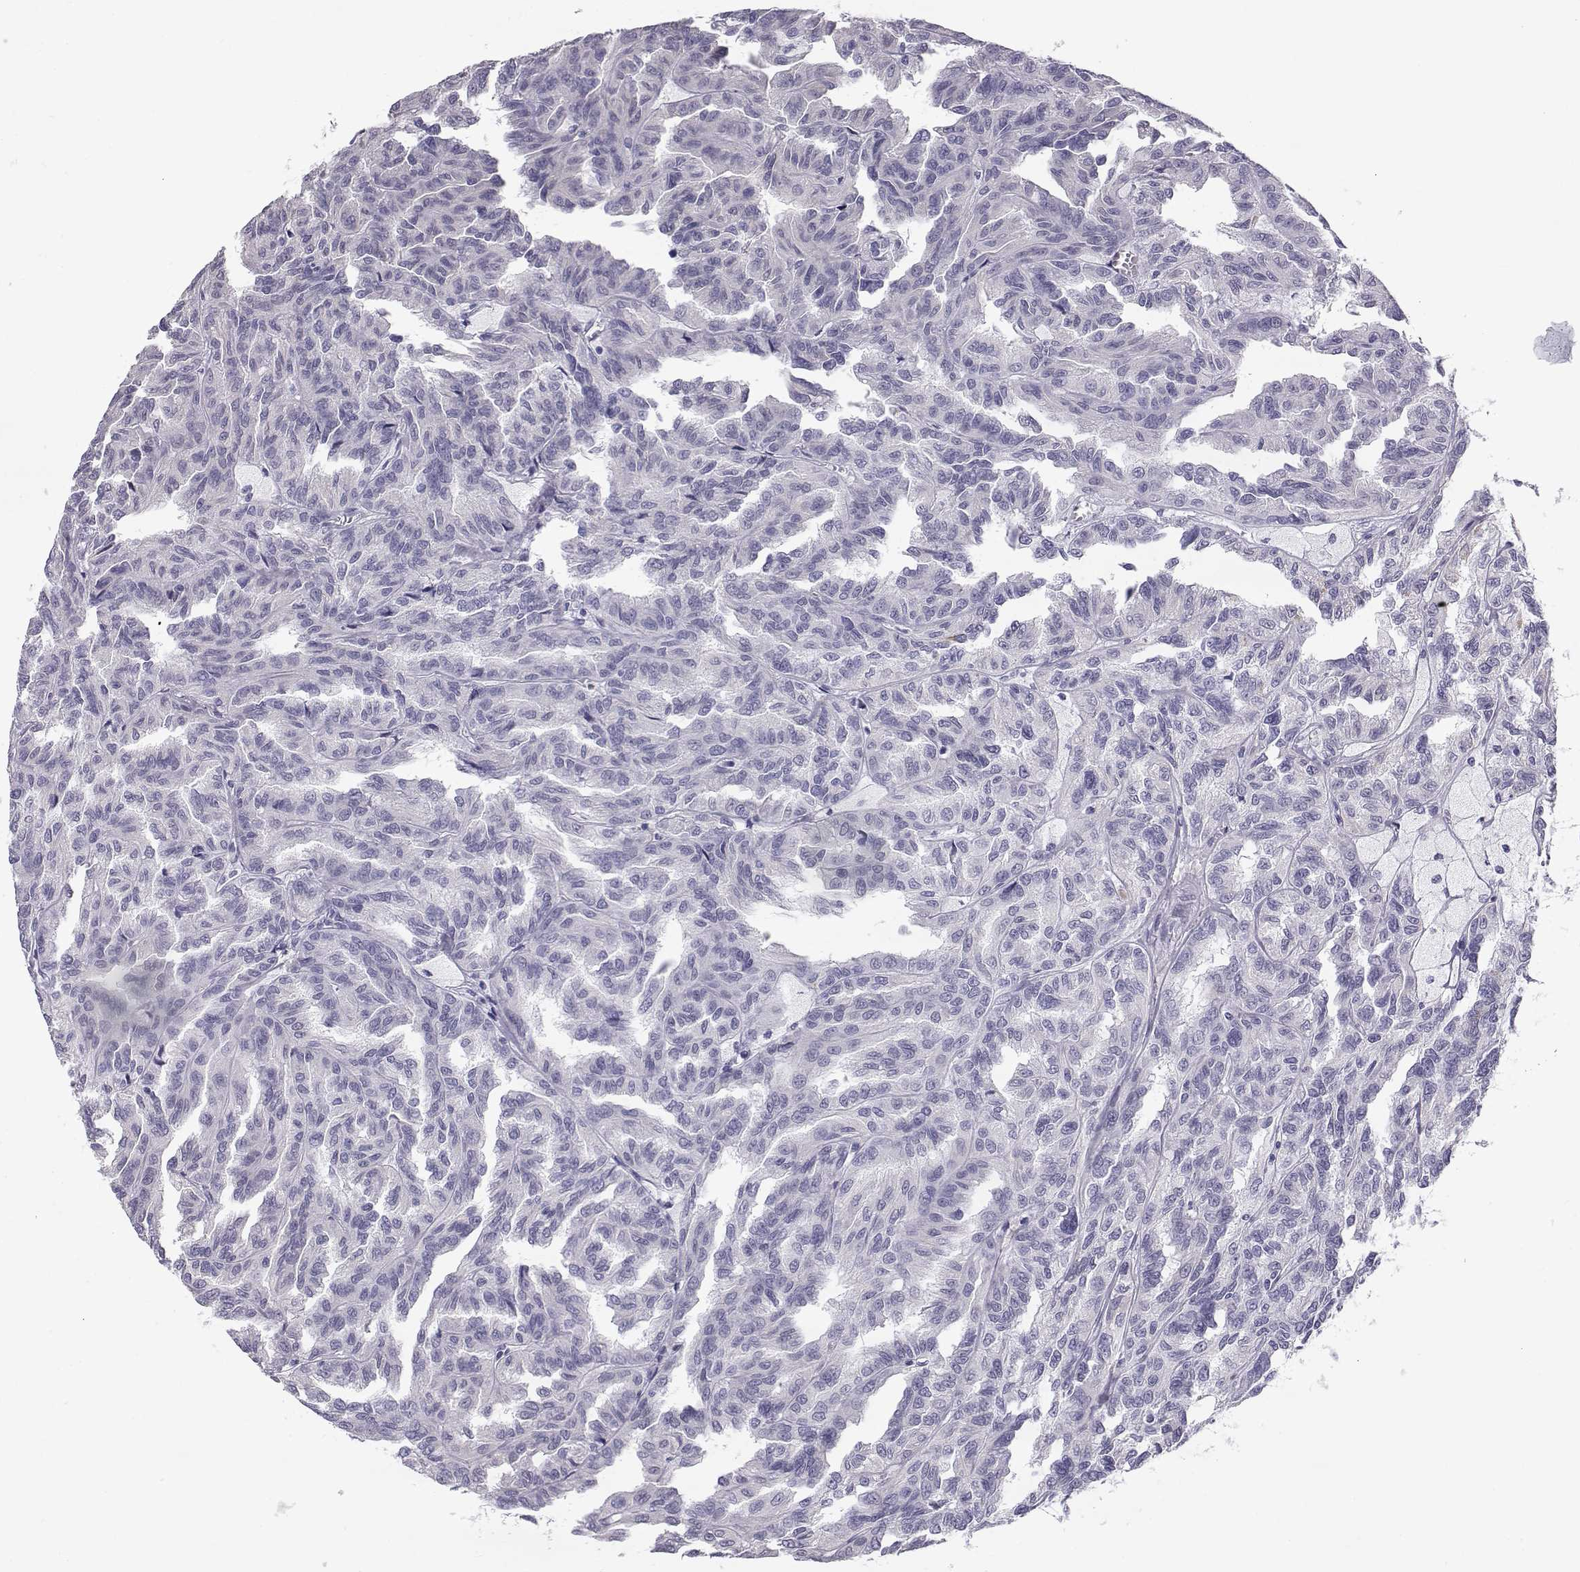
{"staining": {"intensity": "negative", "quantity": "none", "location": "none"}, "tissue": "renal cancer", "cell_type": "Tumor cells", "image_type": "cancer", "snomed": [{"axis": "morphology", "description": "Adenocarcinoma, NOS"}, {"axis": "topography", "description": "Kidney"}], "caption": "Tumor cells are negative for protein expression in human adenocarcinoma (renal).", "gene": "RNASE12", "patient": {"sex": "male", "age": 79}}